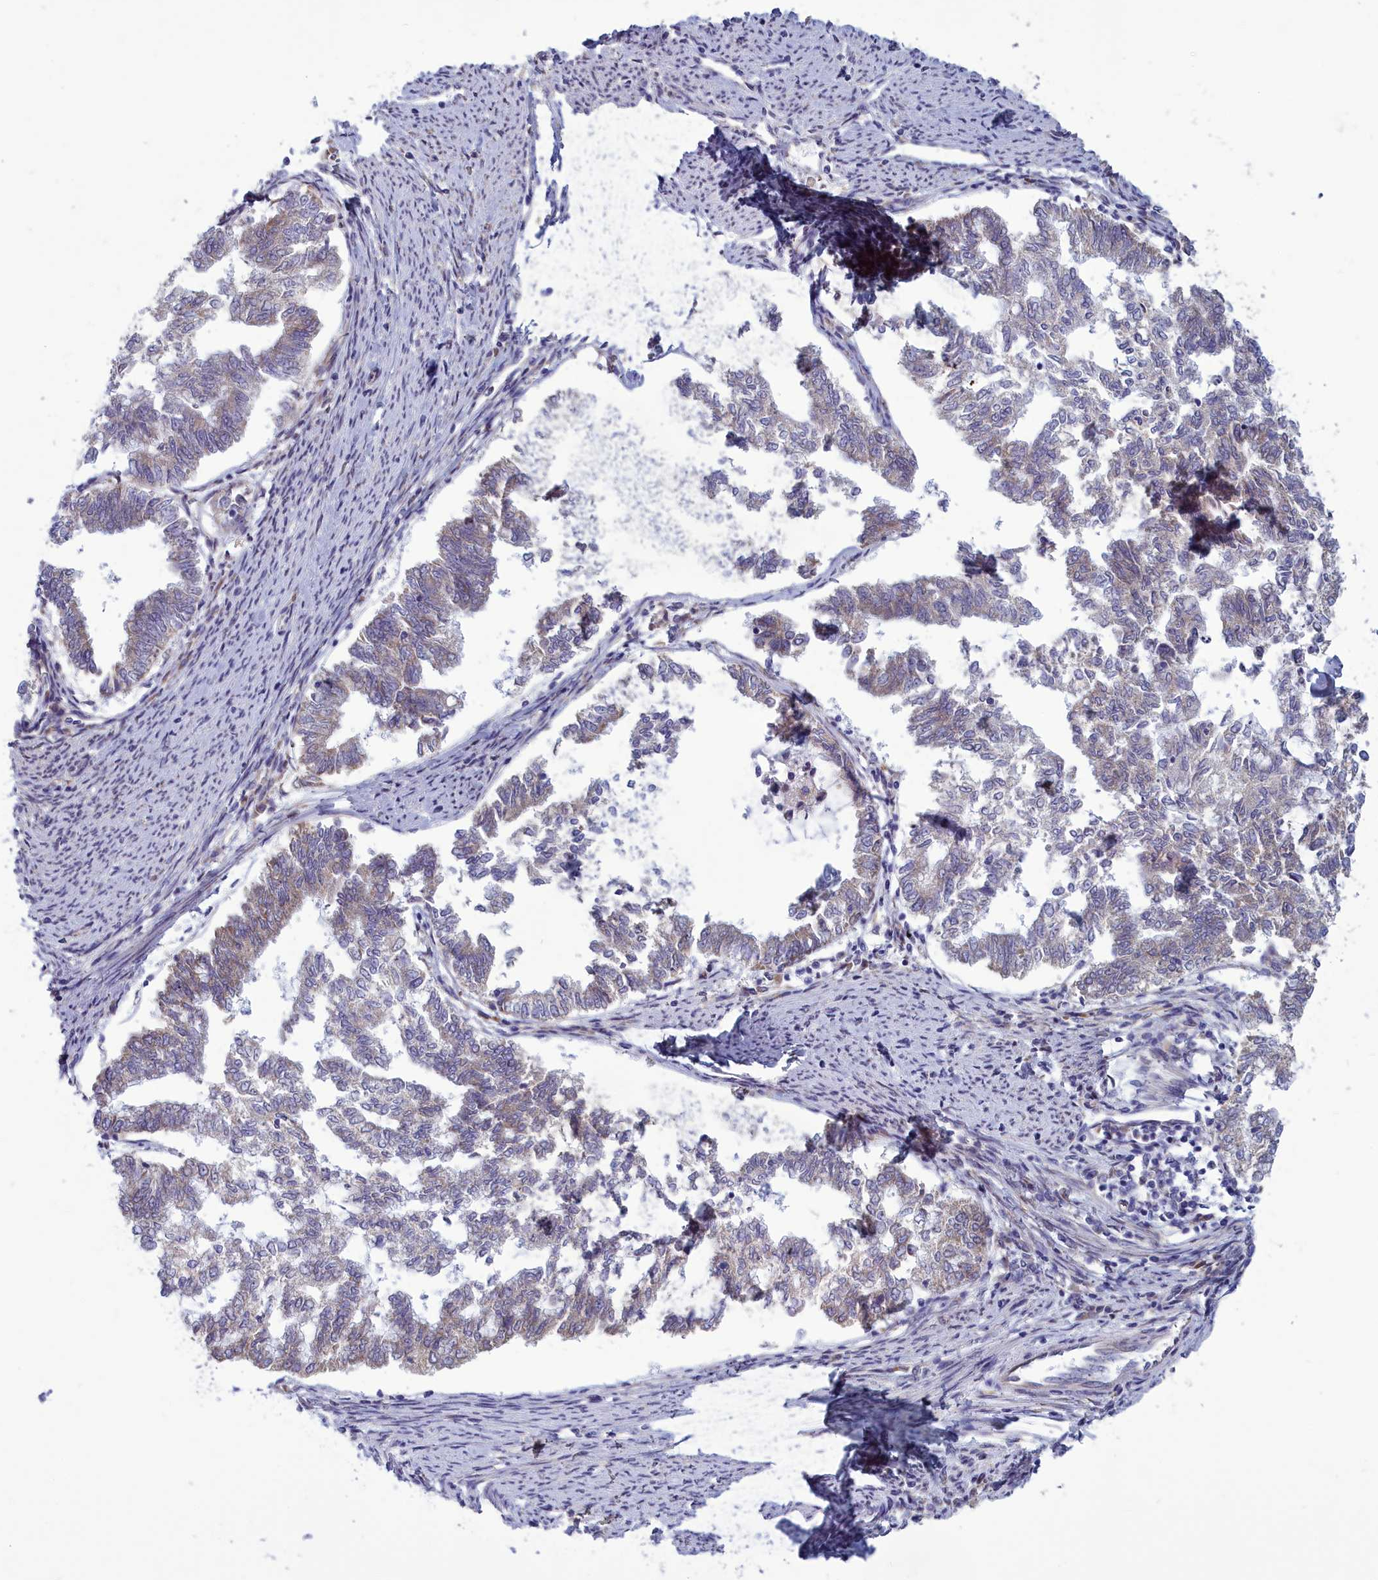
{"staining": {"intensity": "weak", "quantity": "25%-75%", "location": "cytoplasmic/membranous"}, "tissue": "endometrial cancer", "cell_type": "Tumor cells", "image_type": "cancer", "snomed": [{"axis": "morphology", "description": "Adenocarcinoma, NOS"}, {"axis": "topography", "description": "Endometrium"}], "caption": "Immunohistochemistry image of human endometrial cancer (adenocarcinoma) stained for a protein (brown), which demonstrates low levels of weak cytoplasmic/membranous staining in about 25%-75% of tumor cells.", "gene": "CENATAC", "patient": {"sex": "female", "age": 79}}